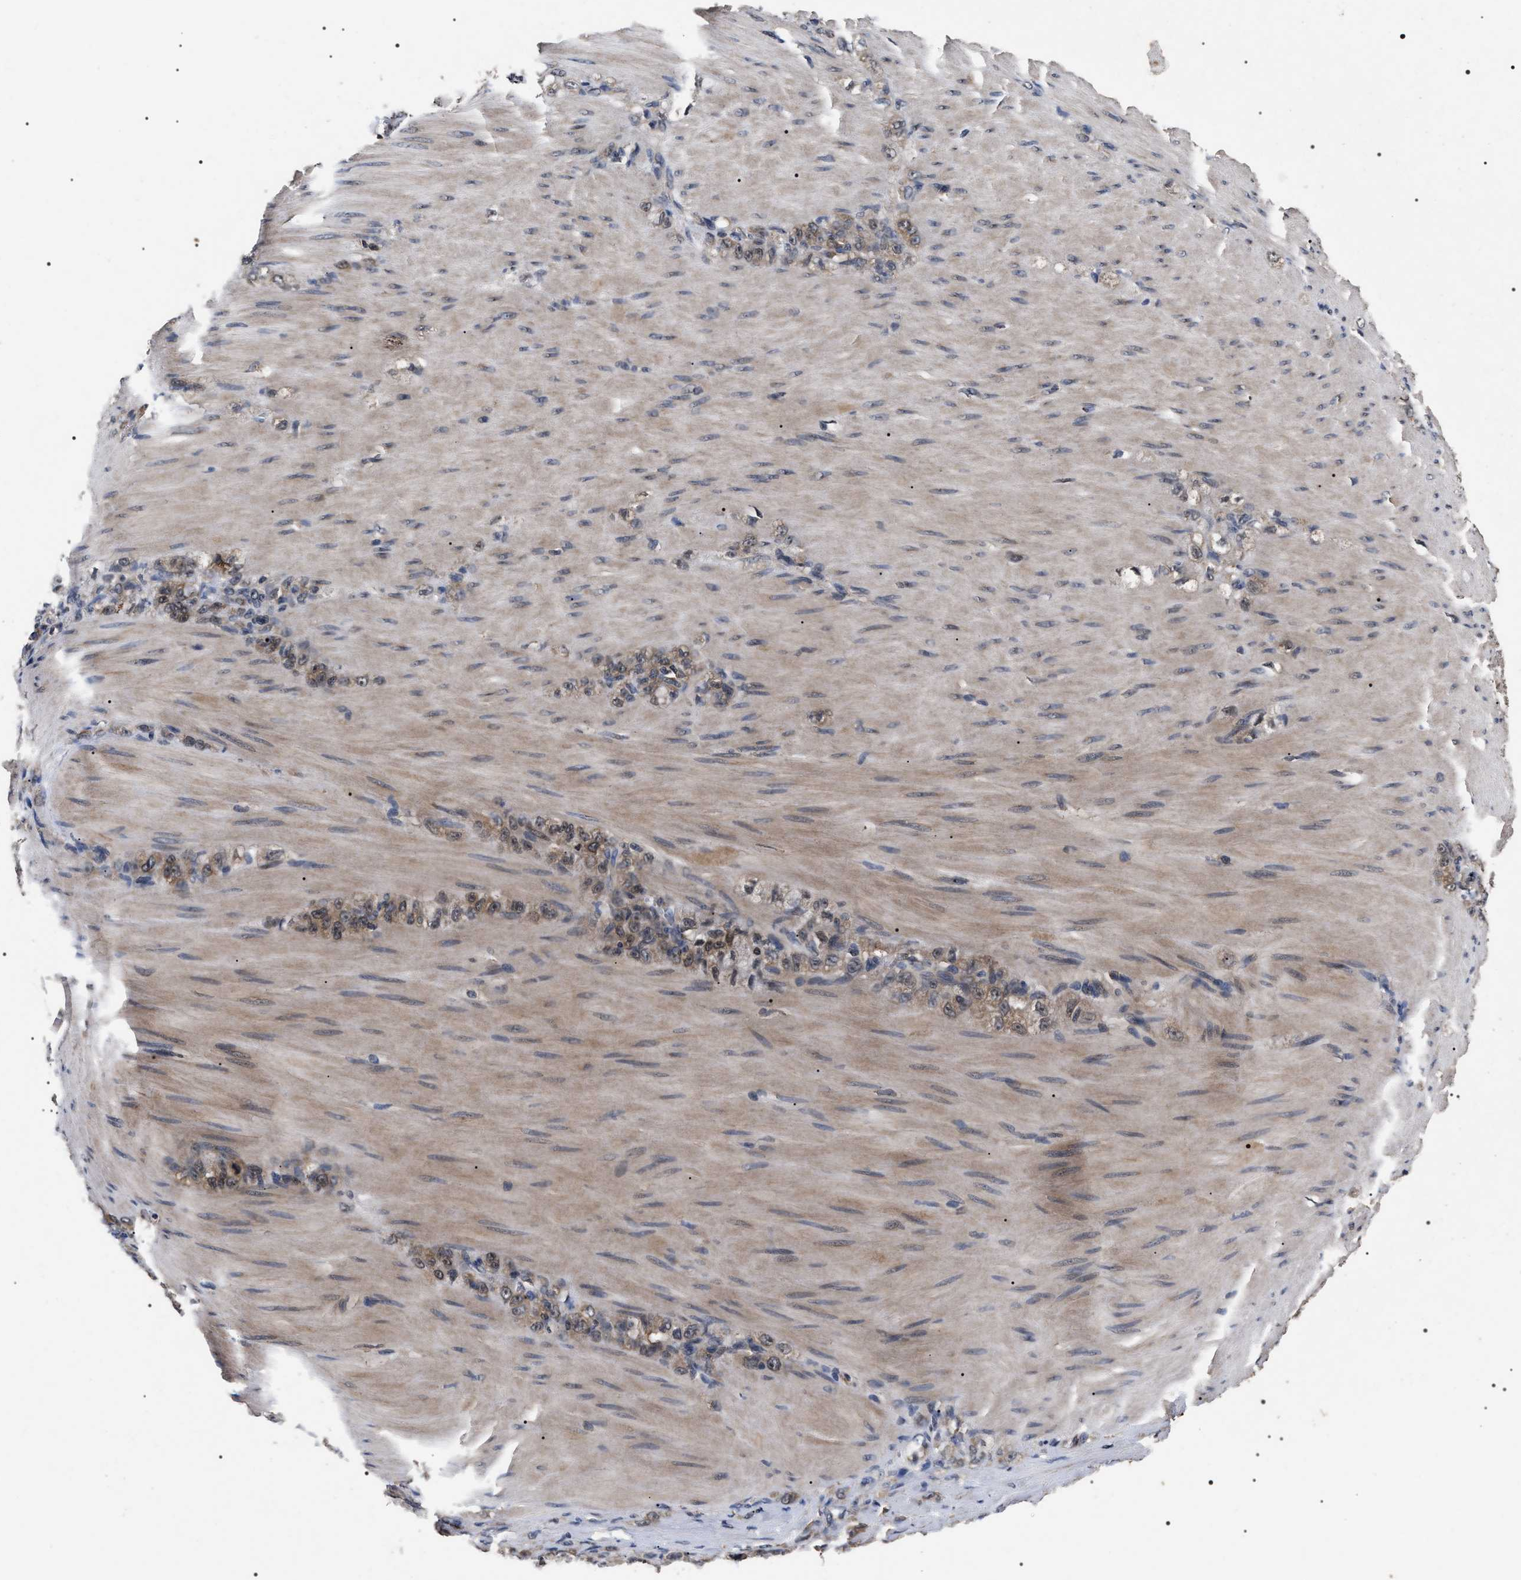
{"staining": {"intensity": "moderate", "quantity": ">75%", "location": "cytoplasmic/membranous,nuclear"}, "tissue": "stomach cancer", "cell_type": "Tumor cells", "image_type": "cancer", "snomed": [{"axis": "morphology", "description": "Normal tissue, NOS"}, {"axis": "morphology", "description": "Adenocarcinoma, NOS"}, {"axis": "topography", "description": "Stomach"}], "caption": "Human stomach adenocarcinoma stained with a brown dye reveals moderate cytoplasmic/membranous and nuclear positive staining in about >75% of tumor cells.", "gene": "UPF3A", "patient": {"sex": "male", "age": 82}}